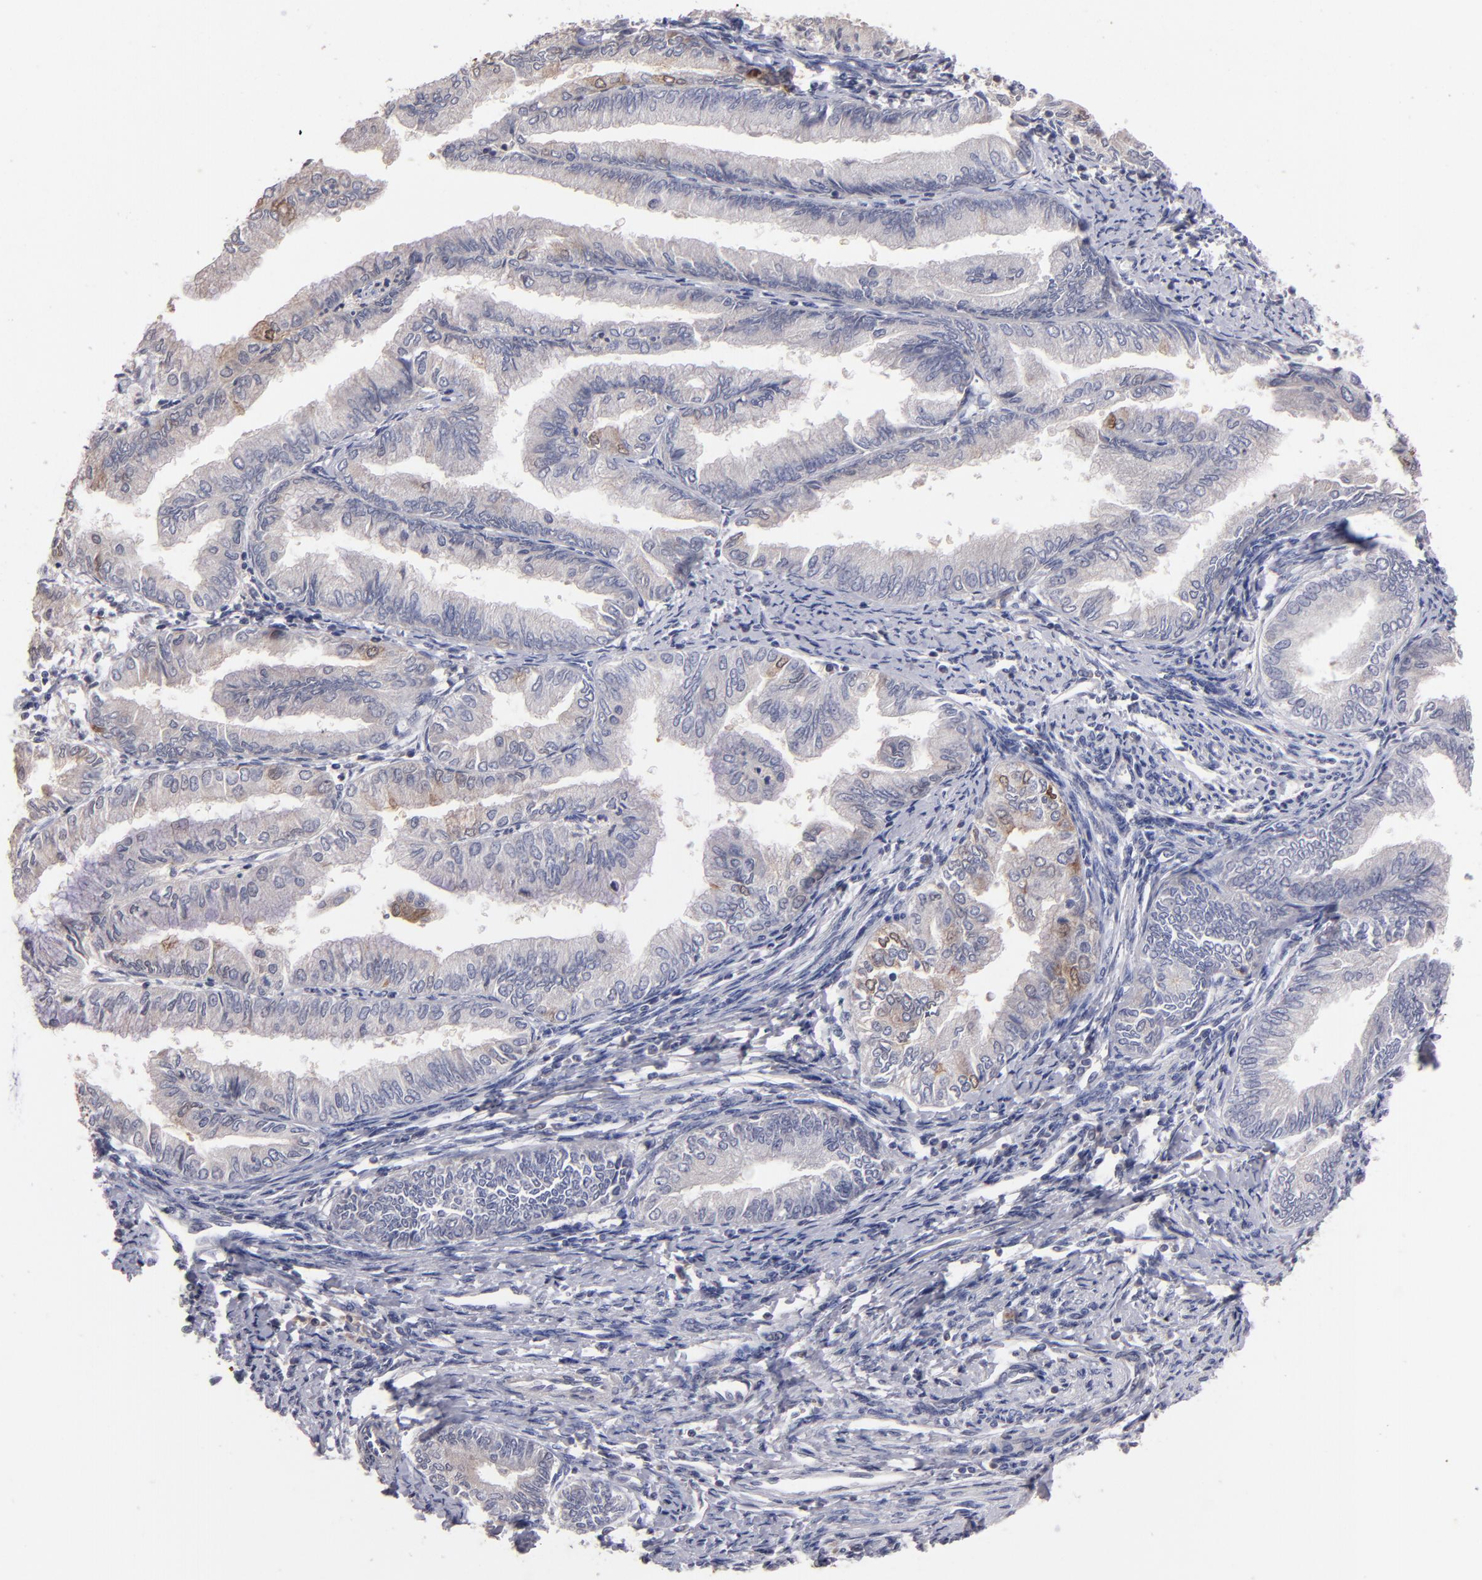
{"staining": {"intensity": "weak", "quantity": "<25%", "location": "cytoplasmic/membranous,nuclear"}, "tissue": "endometrial cancer", "cell_type": "Tumor cells", "image_type": "cancer", "snomed": [{"axis": "morphology", "description": "Adenocarcinoma, NOS"}, {"axis": "topography", "description": "Endometrium"}], "caption": "This is an immunohistochemistry (IHC) image of human endometrial cancer (adenocarcinoma). There is no expression in tumor cells.", "gene": "S100A1", "patient": {"sex": "female", "age": 66}}